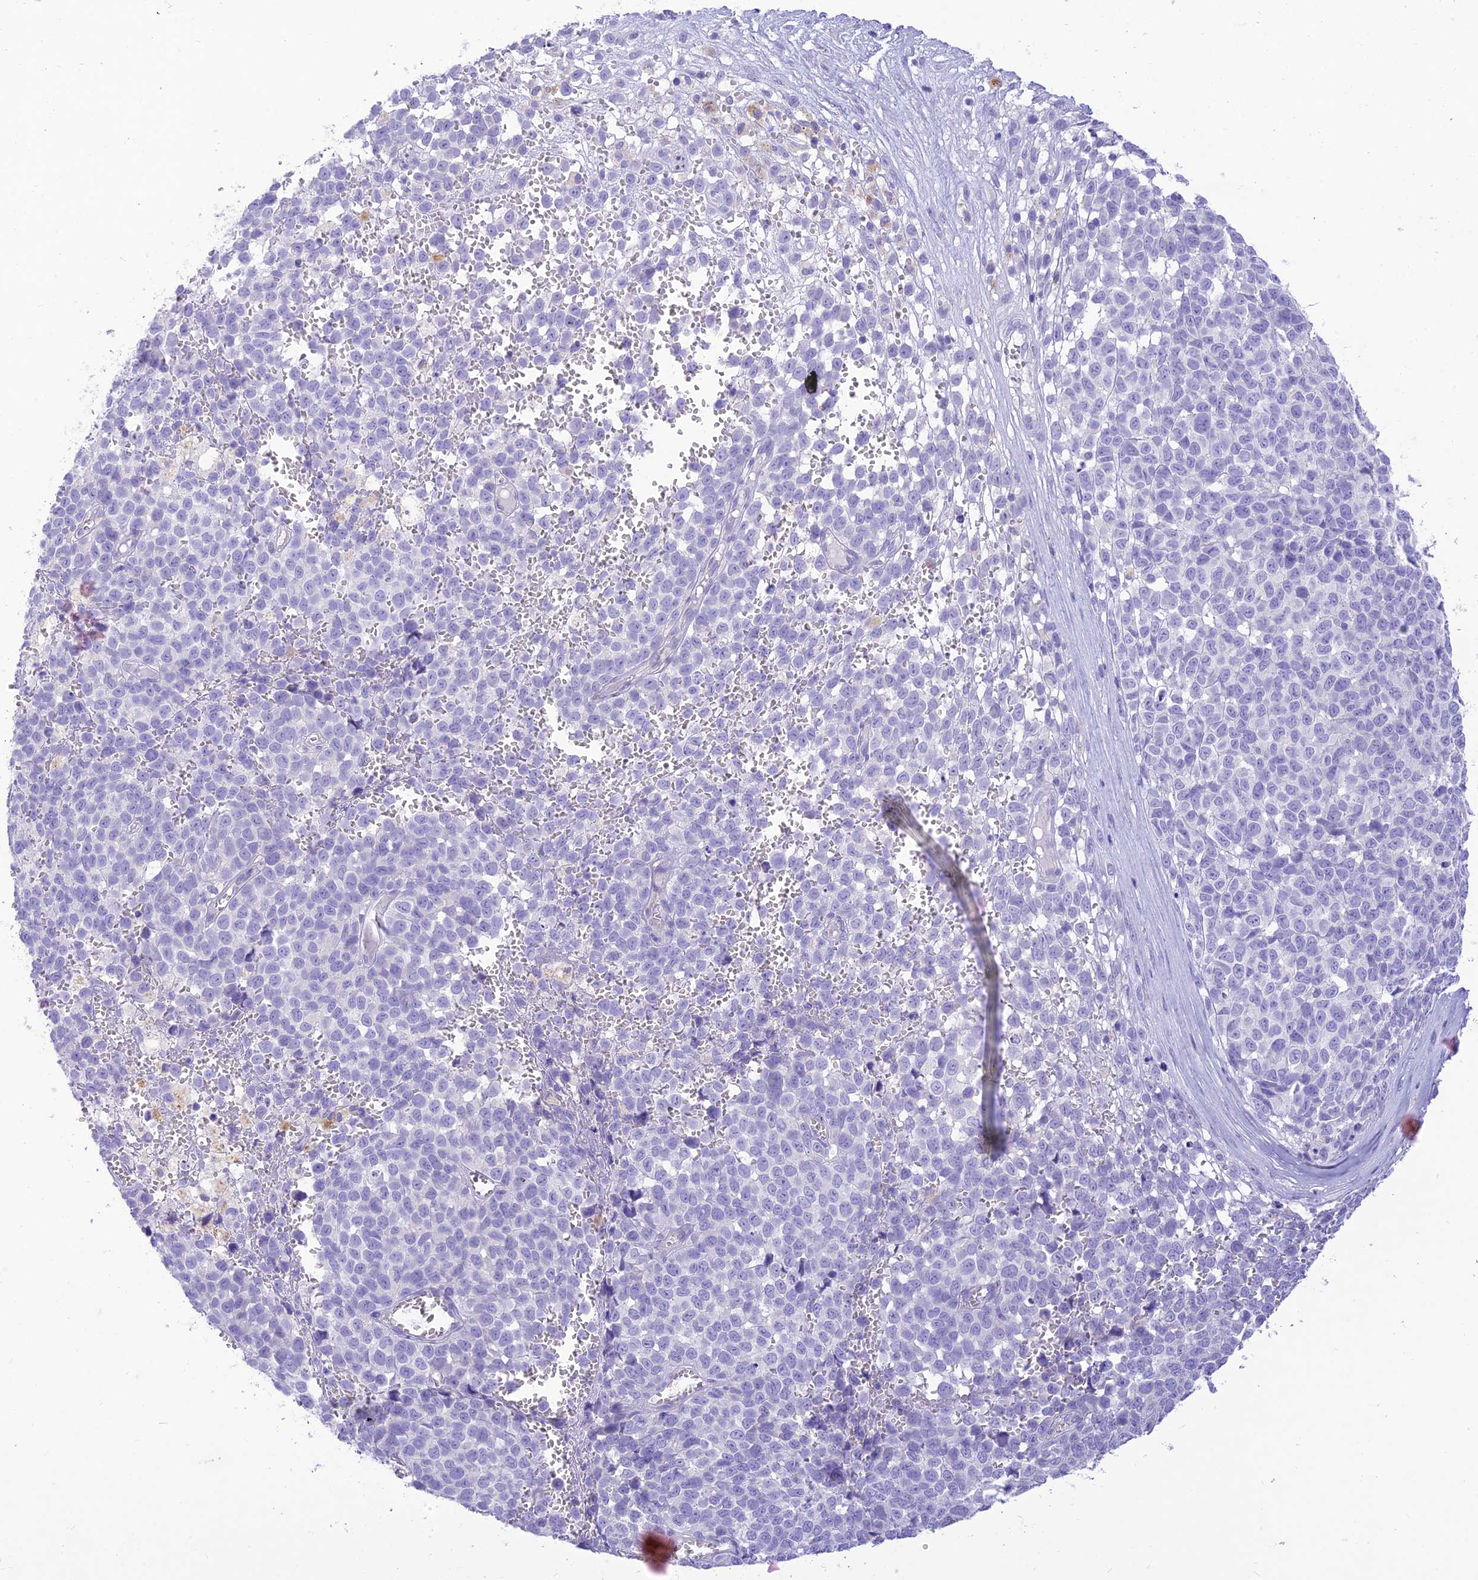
{"staining": {"intensity": "negative", "quantity": "none", "location": "none"}, "tissue": "melanoma", "cell_type": "Tumor cells", "image_type": "cancer", "snomed": [{"axis": "morphology", "description": "Malignant melanoma, NOS"}, {"axis": "topography", "description": "Nose, NOS"}], "caption": "High power microscopy photomicrograph of an IHC micrograph of malignant melanoma, revealing no significant positivity in tumor cells.", "gene": "DHDH", "patient": {"sex": "female", "age": 48}}